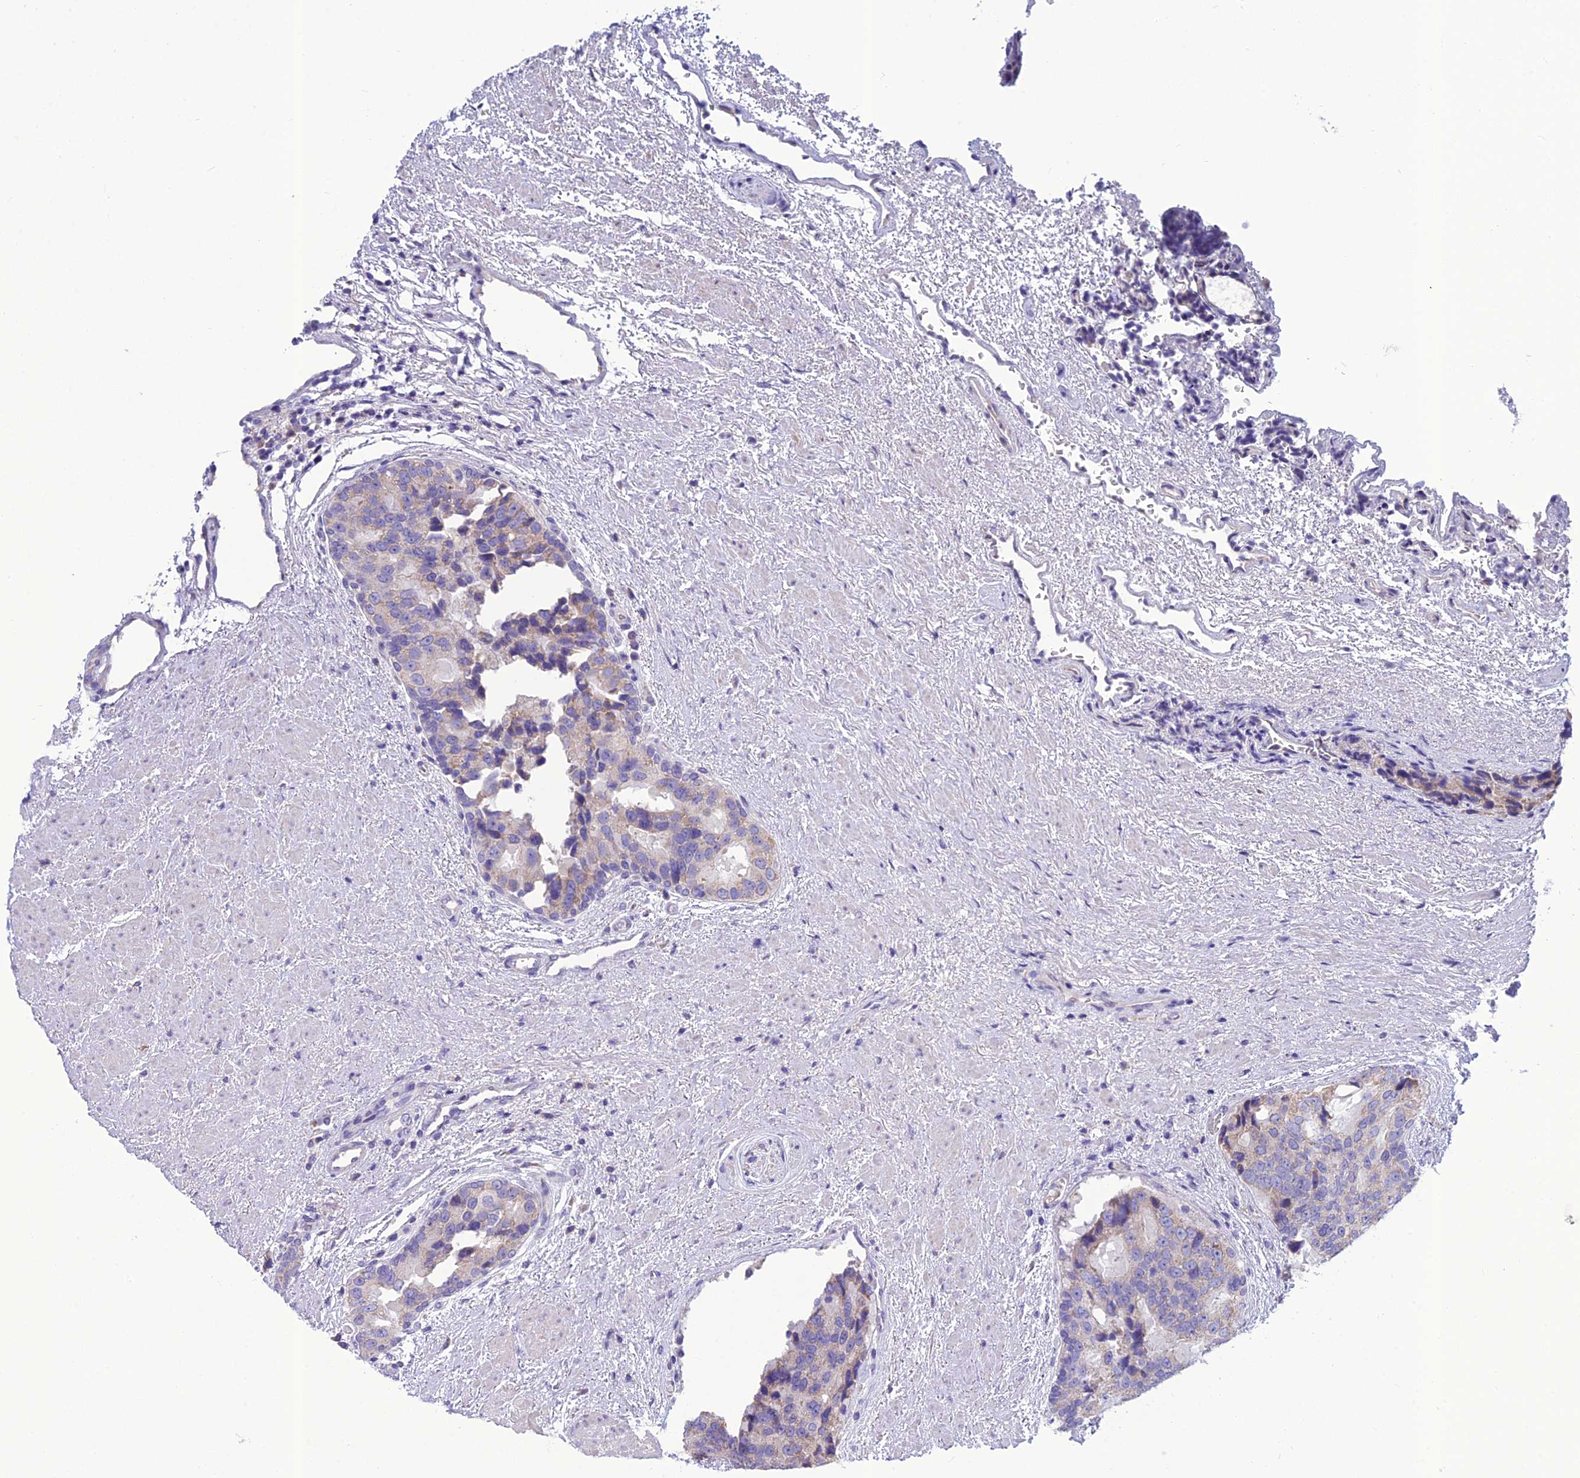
{"staining": {"intensity": "weak", "quantity": "25%-75%", "location": "cytoplasmic/membranous"}, "tissue": "prostate cancer", "cell_type": "Tumor cells", "image_type": "cancer", "snomed": [{"axis": "morphology", "description": "Adenocarcinoma, High grade"}, {"axis": "topography", "description": "Prostate"}], "caption": "IHC (DAB (3,3'-diaminobenzidine)) staining of prostate adenocarcinoma (high-grade) exhibits weak cytoplasmic/membranous protein staining in approximately 25%-75% of tumor cells.", "gene": "BHMT2", "patient": {"sex": "male", "age": 70}}